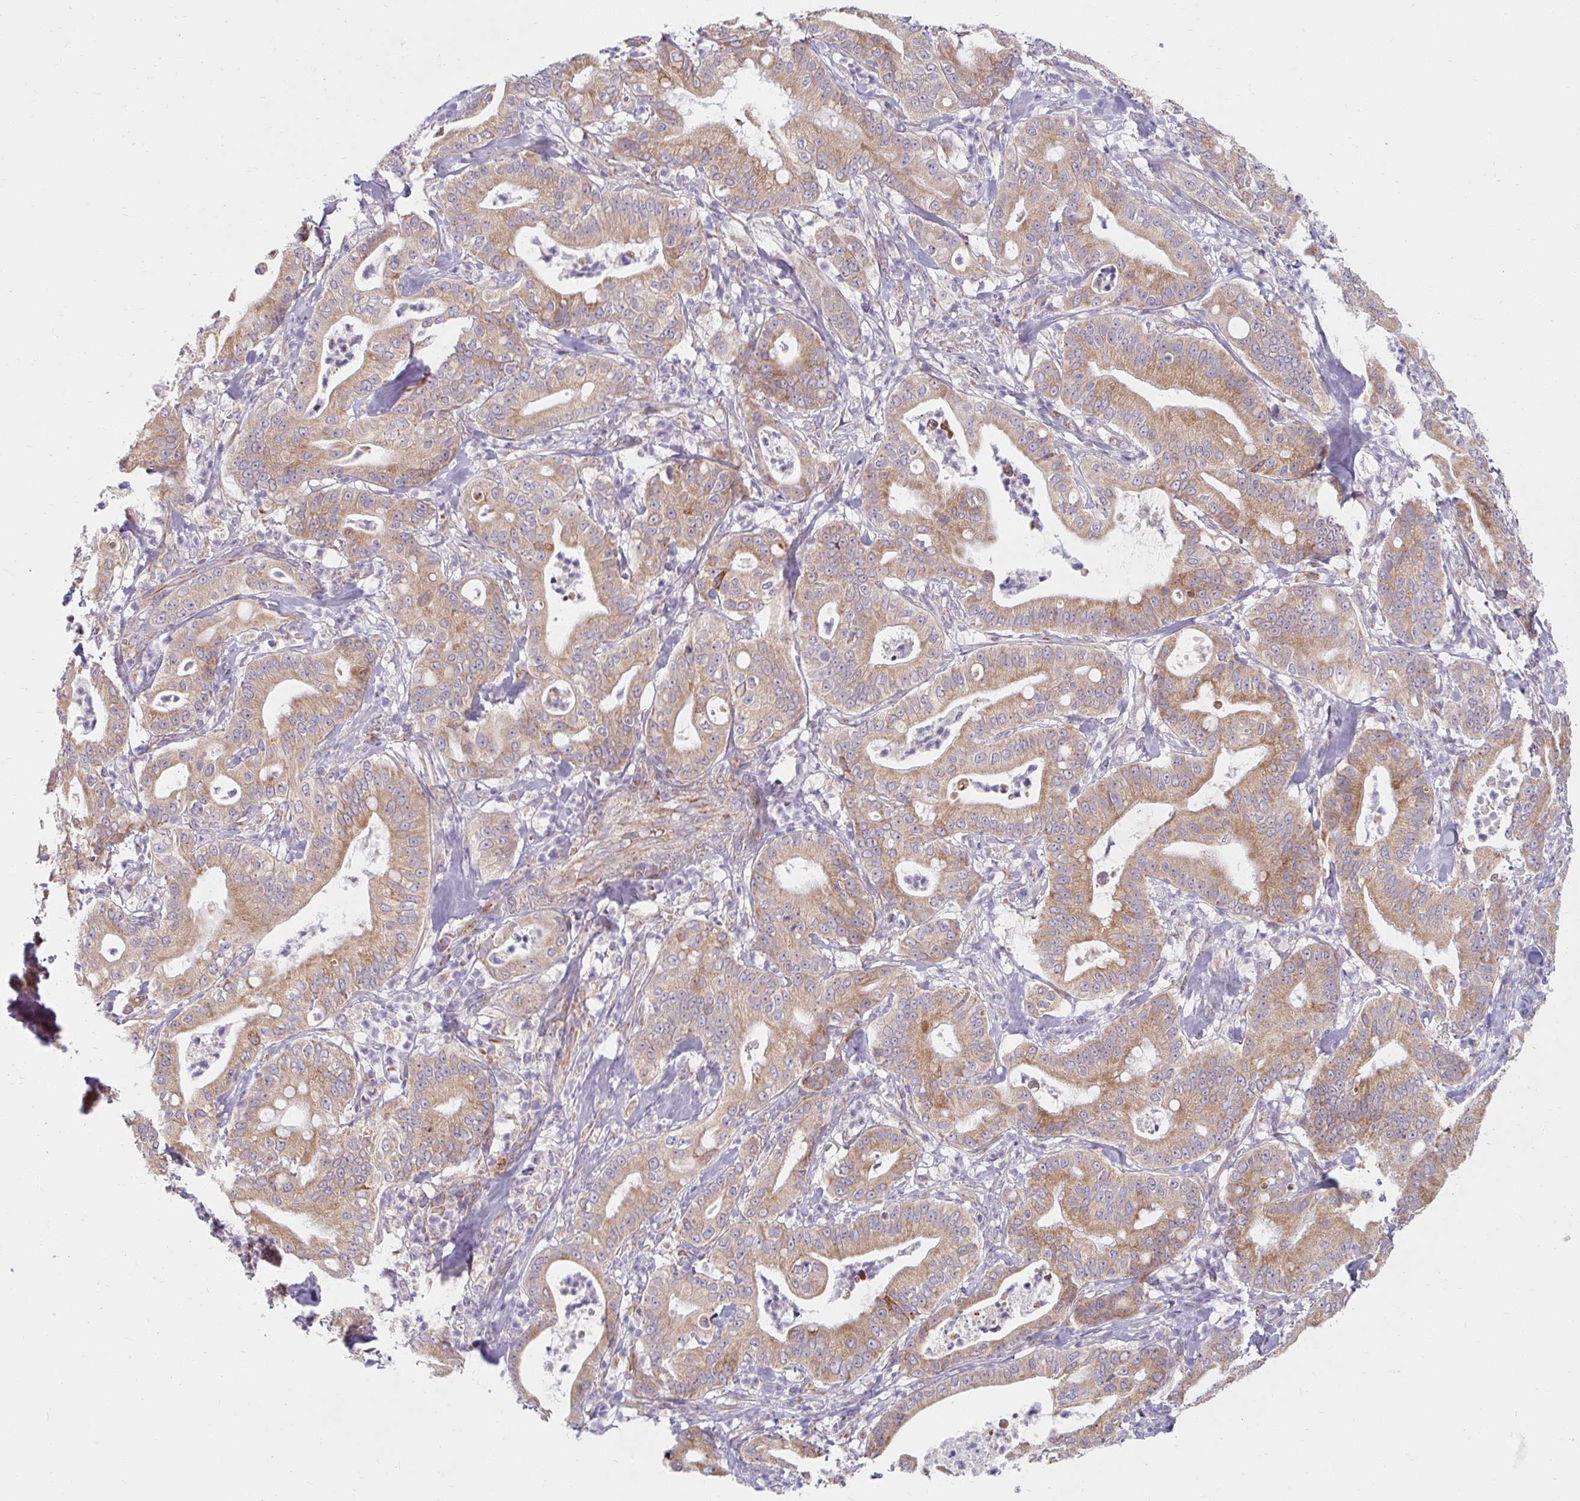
{"staining": {"intensity": "moderate", "quantity": ">75%", "location": "cytoplasmic/membranous"}, "tissue": "pancreatic cancer", "cell_type": "Tumor cells", "image_type": "cancer", "snomed": [{"axis": "morphology", "description": "Adenocarcinoma, NOS"}, {"axis": "topography", "description": "Pancreas"}], "caption": "Brown immunohistochemical staining in human pancreatic cancer (adenocarcinoma) demonstrates moderate cytoplasmic/membranous positivity in about >75% of tumor cells.", "gene": "SKP2", "patient": {"sex": "male", "age": 71}}